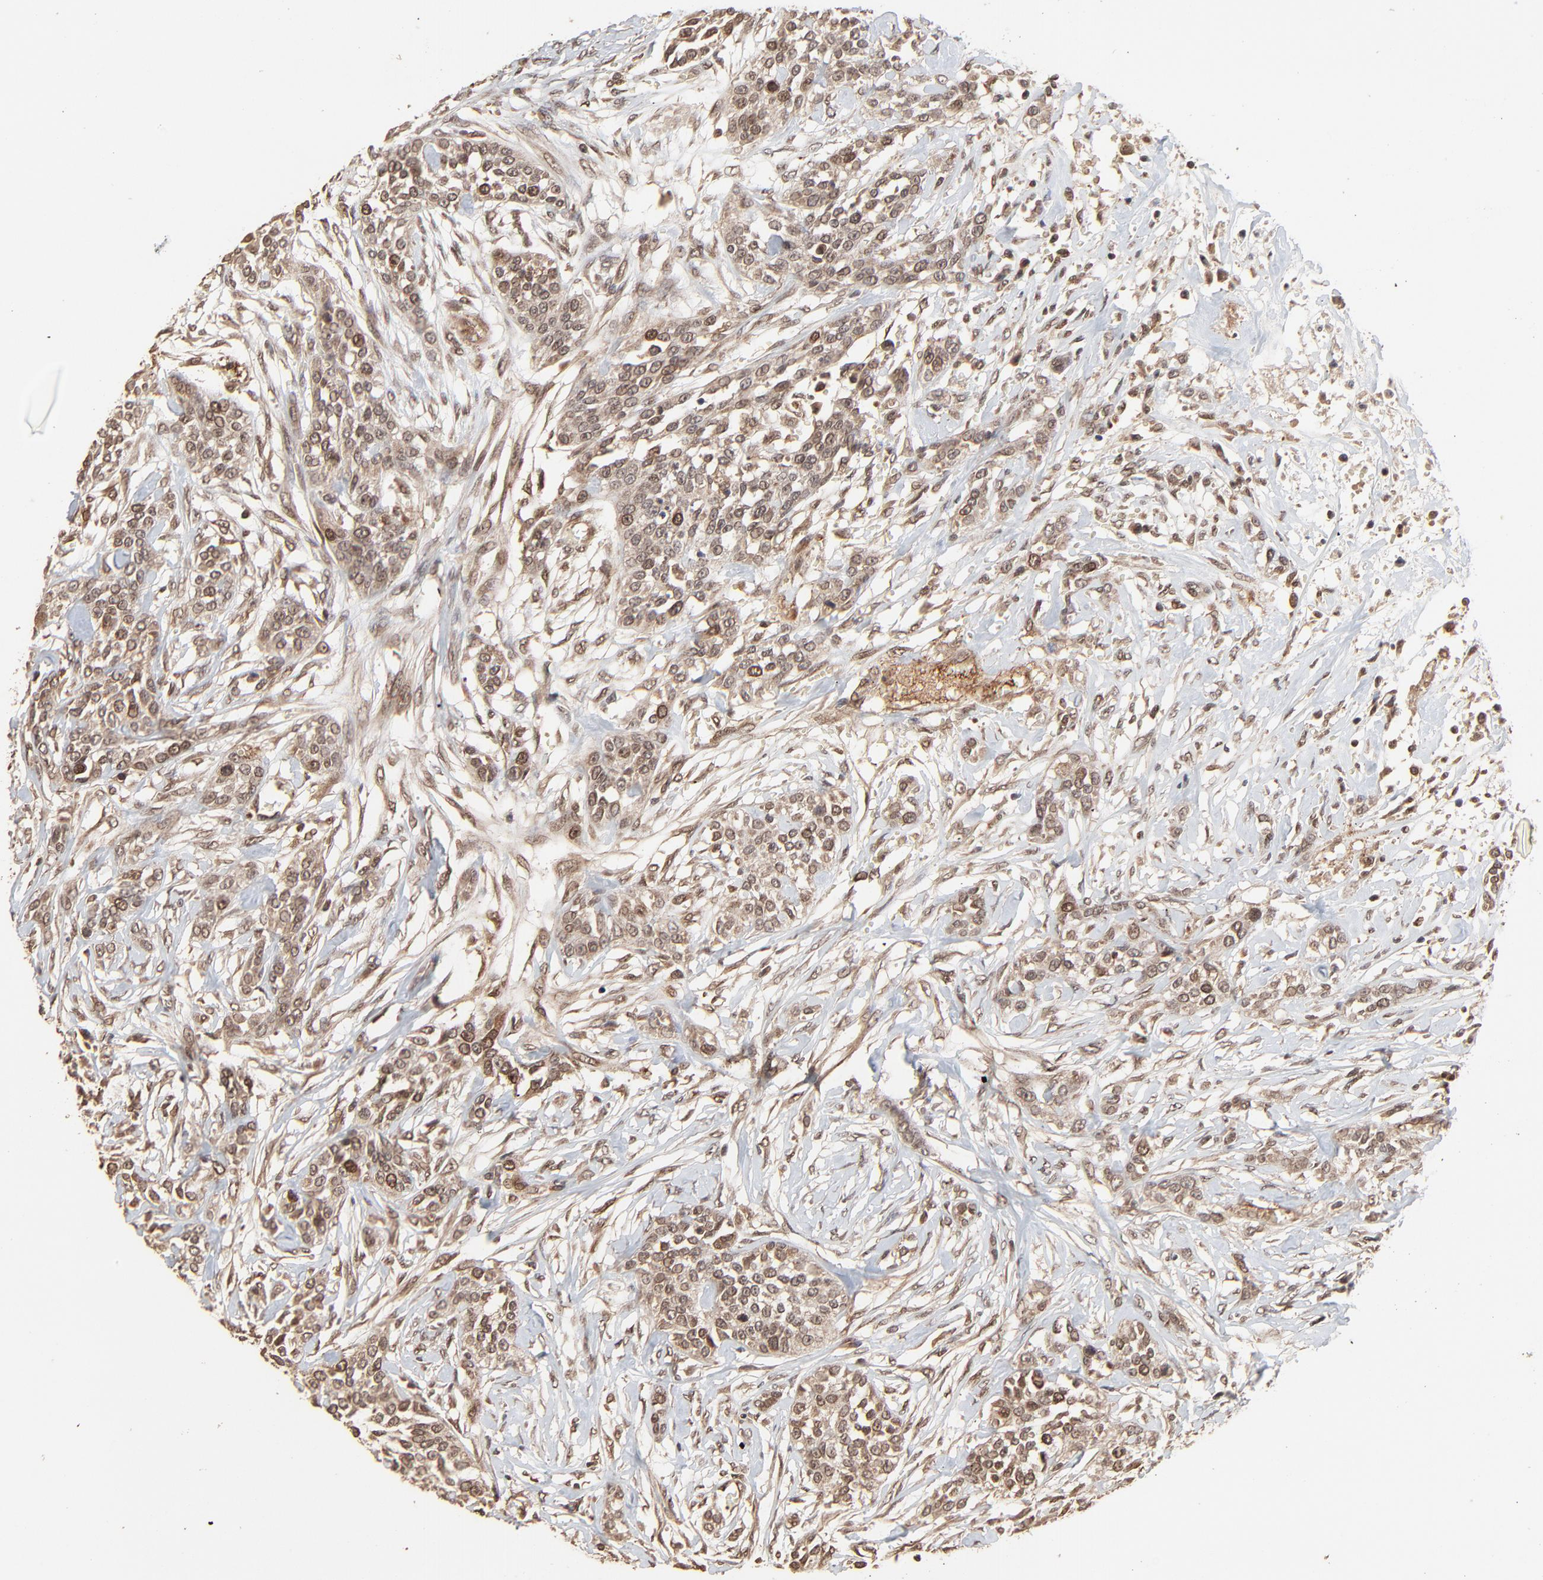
{"staining": {"intensity": "moderate", "quantity": "<25%", "location": "nuclear"}, "tissue": "urothelial cancer", "cell_type": "Tumor cells", "image_type": "cancer", "snomed": [{"axis": "morphology", "description": "Urothelial carcinoma, High grade"}, {"axis": "topography", "description": "Urinary bladder"}], "caption": "This is an image of immunohistochemistry staining of urothelial cancer, which shows moderate staining in the nuclear of tumor cells.", "gene": "FAM227A", "patient": {"sex": "male", "age": 56}}